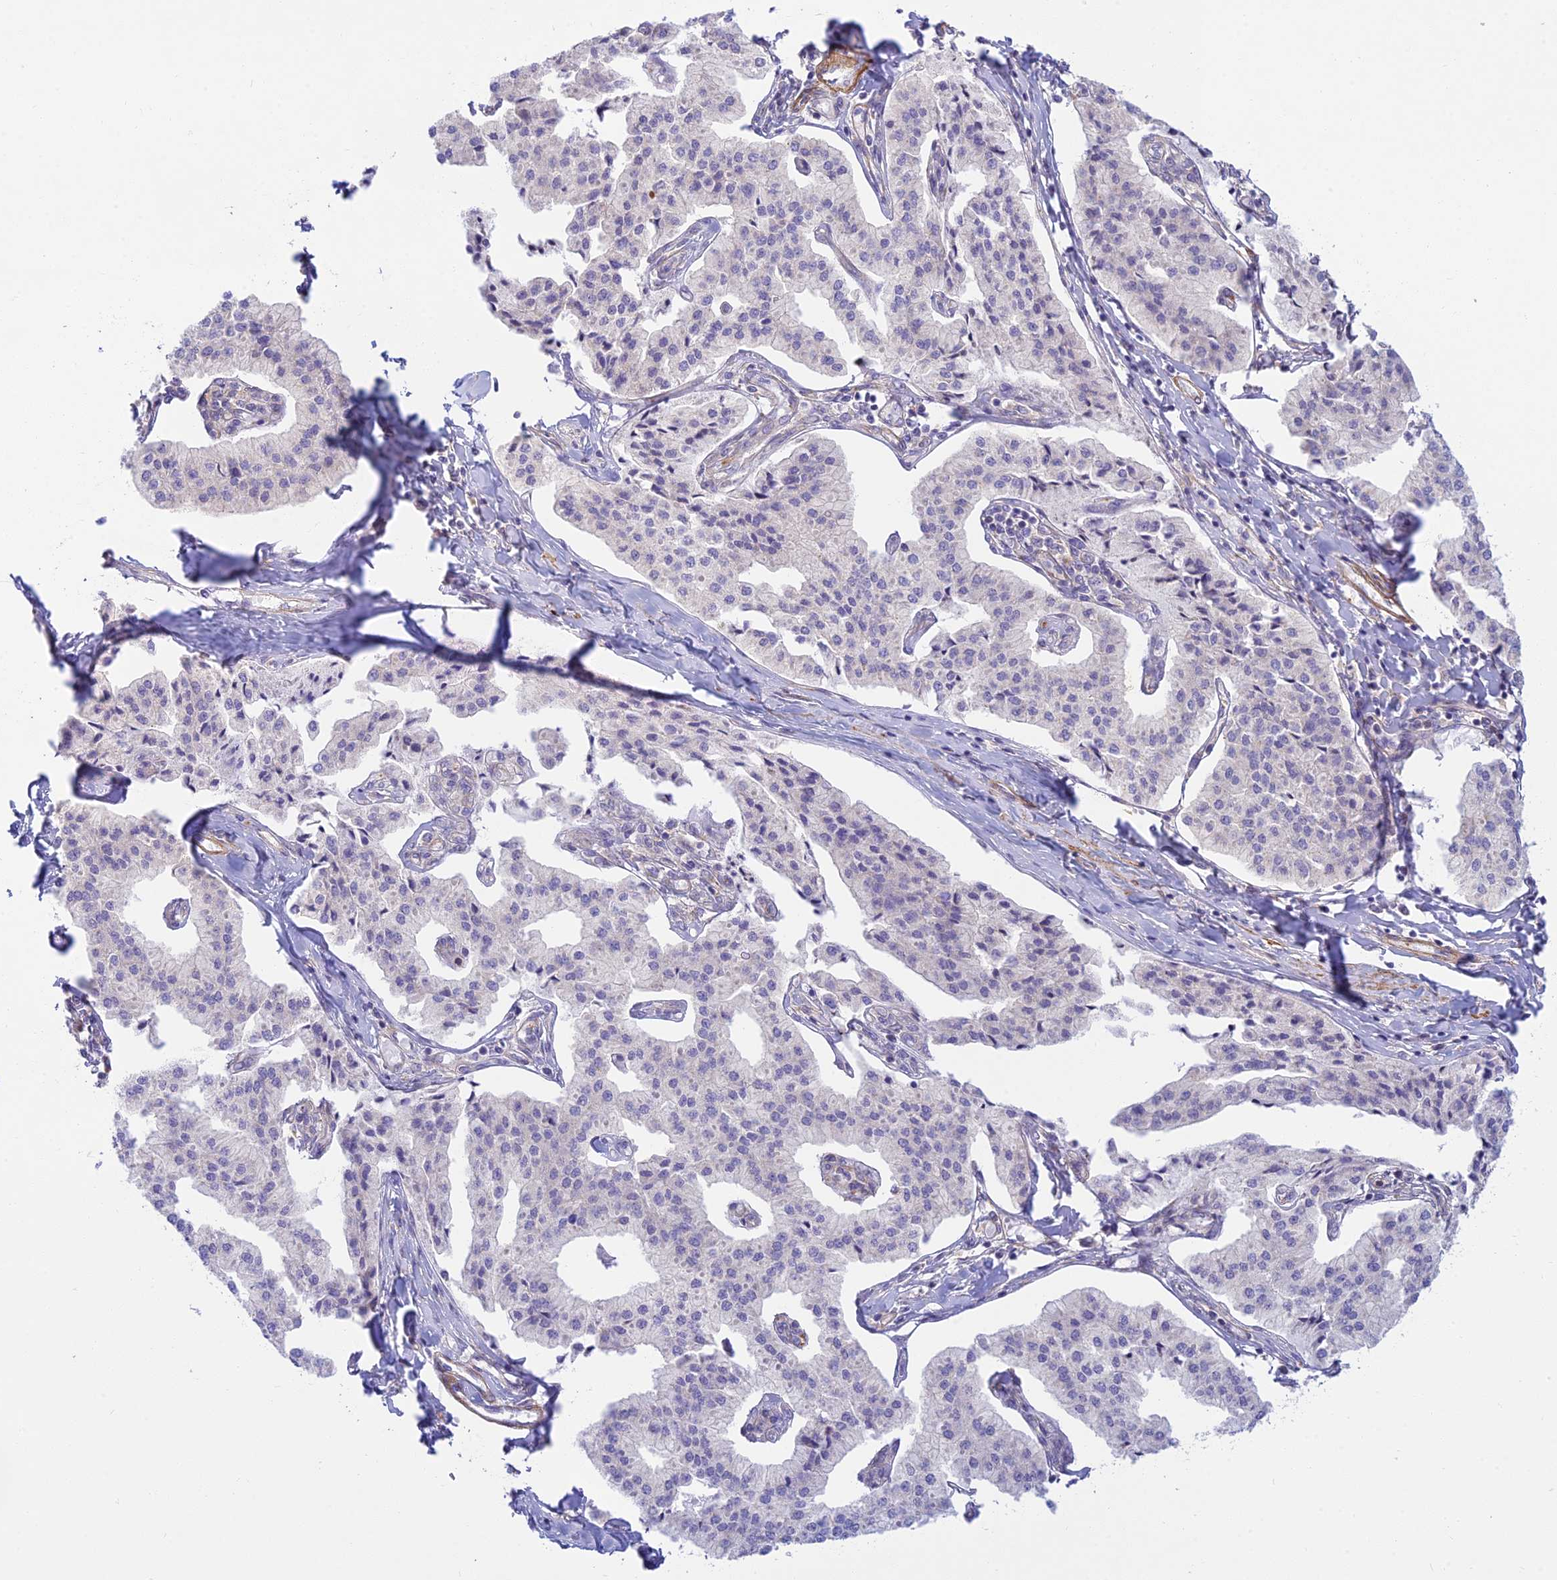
{"staining": {"intensity": "negative", "quantity": "none", "location": "none"}, "tissue": "pancreatic cancer", "cell_type": "Tumor cells", "image_type": "cancer", "snomed": [{"axis": "morphology", "description": "Adenocarcinoma, NOS"}, {"axis": "topography", "description": "Pancreas"}], "caption": "The image shows no staining of tumor cells in pancreatic adenocarcinoma. The staining is performed using DAB brown chromogen with nuclei counter-stained in using hematoxylin.", "gene": "FBXW4", "patient": {"sex": "female", "age": 50}}